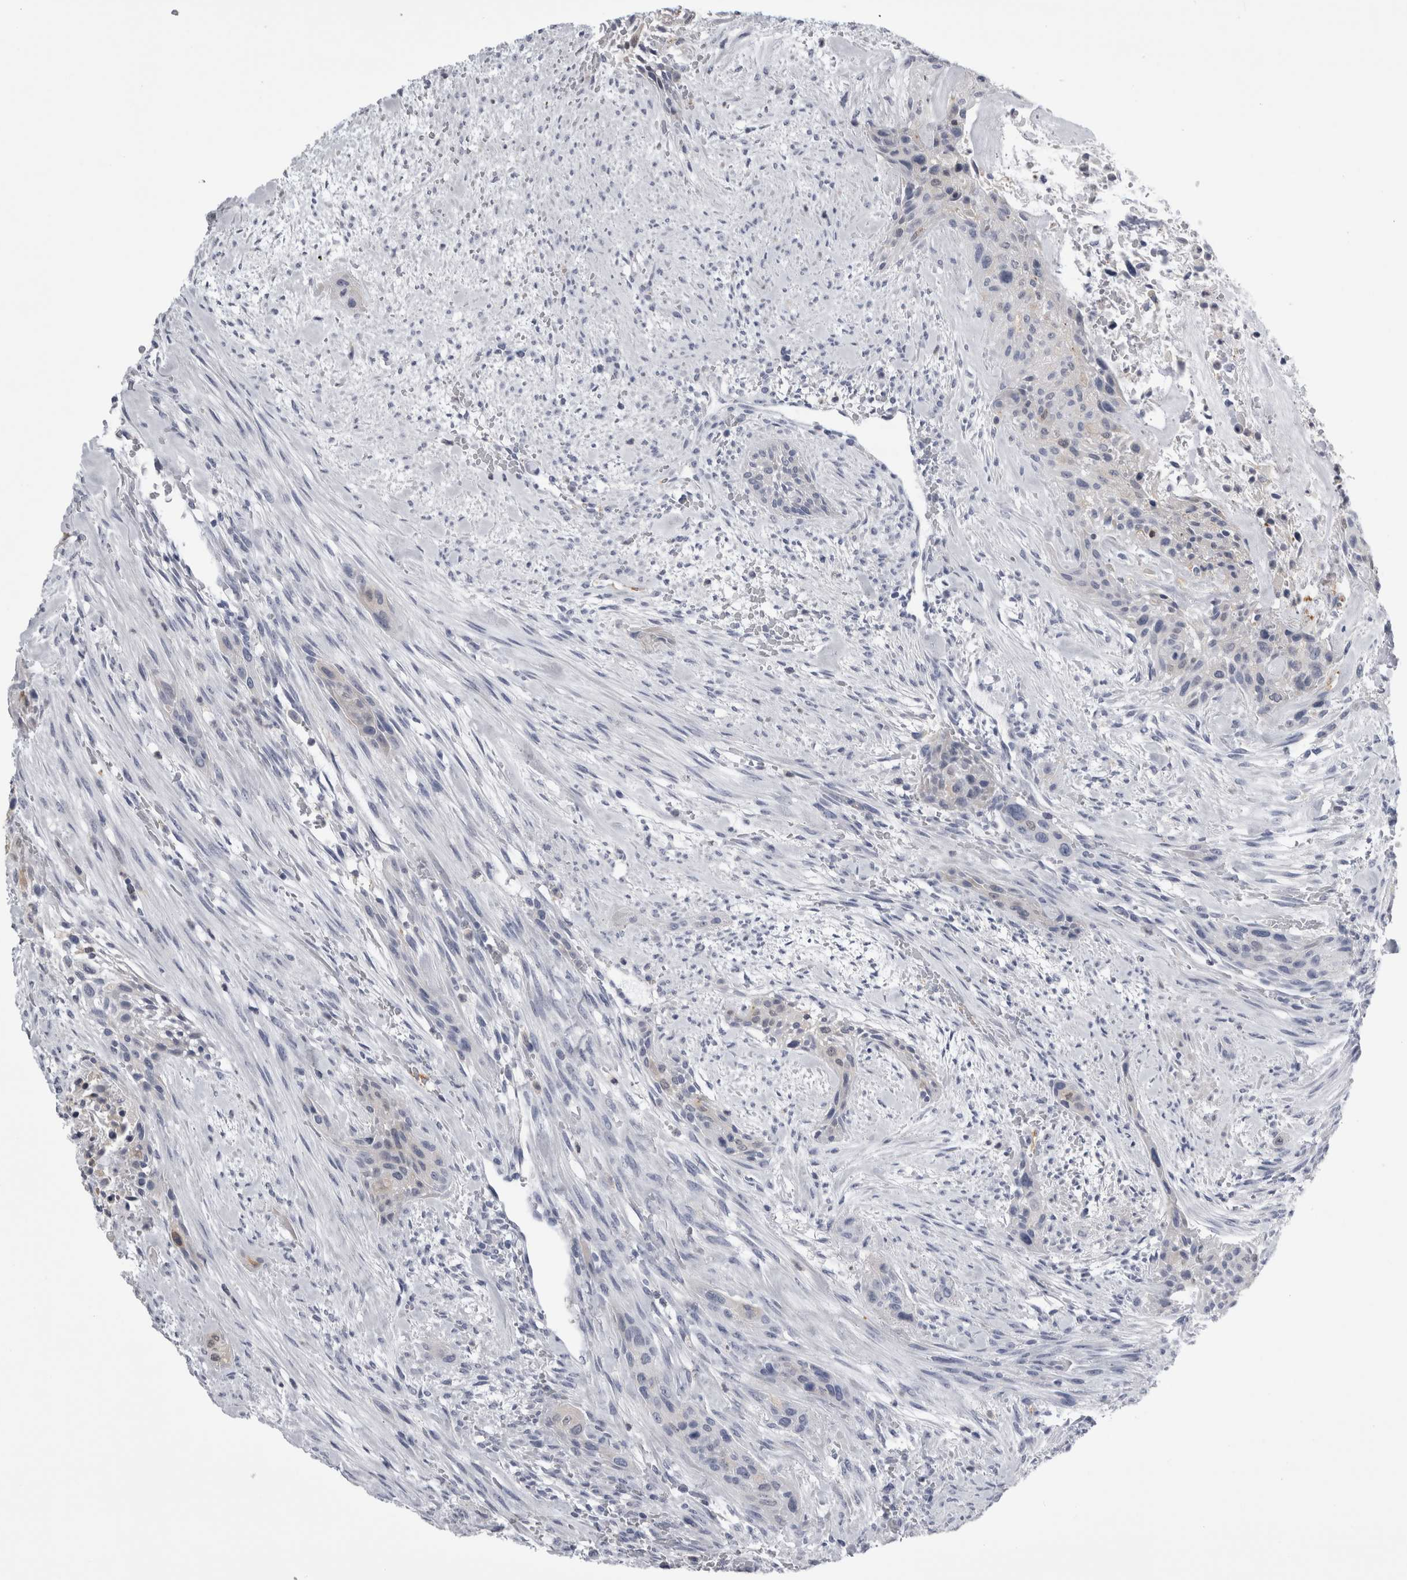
{"staining": {"intensity": "negative", "quantity": "none", "location": "none"}, "tissue": "urothelial cancer", "cell_type": "Tumor cells", "image_type": "cancer", "snomed": [{"axis": "morphology", "description": "Urothelial carcinoma, High grade"}, {"axis": "topography", "description": "Urinary bladder"}], "caption": "High magnification brightfield microscopy of urothelial cancer stained with DAB (3,3'-diaminobenzidine) (brown) and counterstained with hematoxylin (blue): tumor cells show no significant staining.", "gene": "ALDH8A1", "patient": {"sex": "male", "age": 35}}